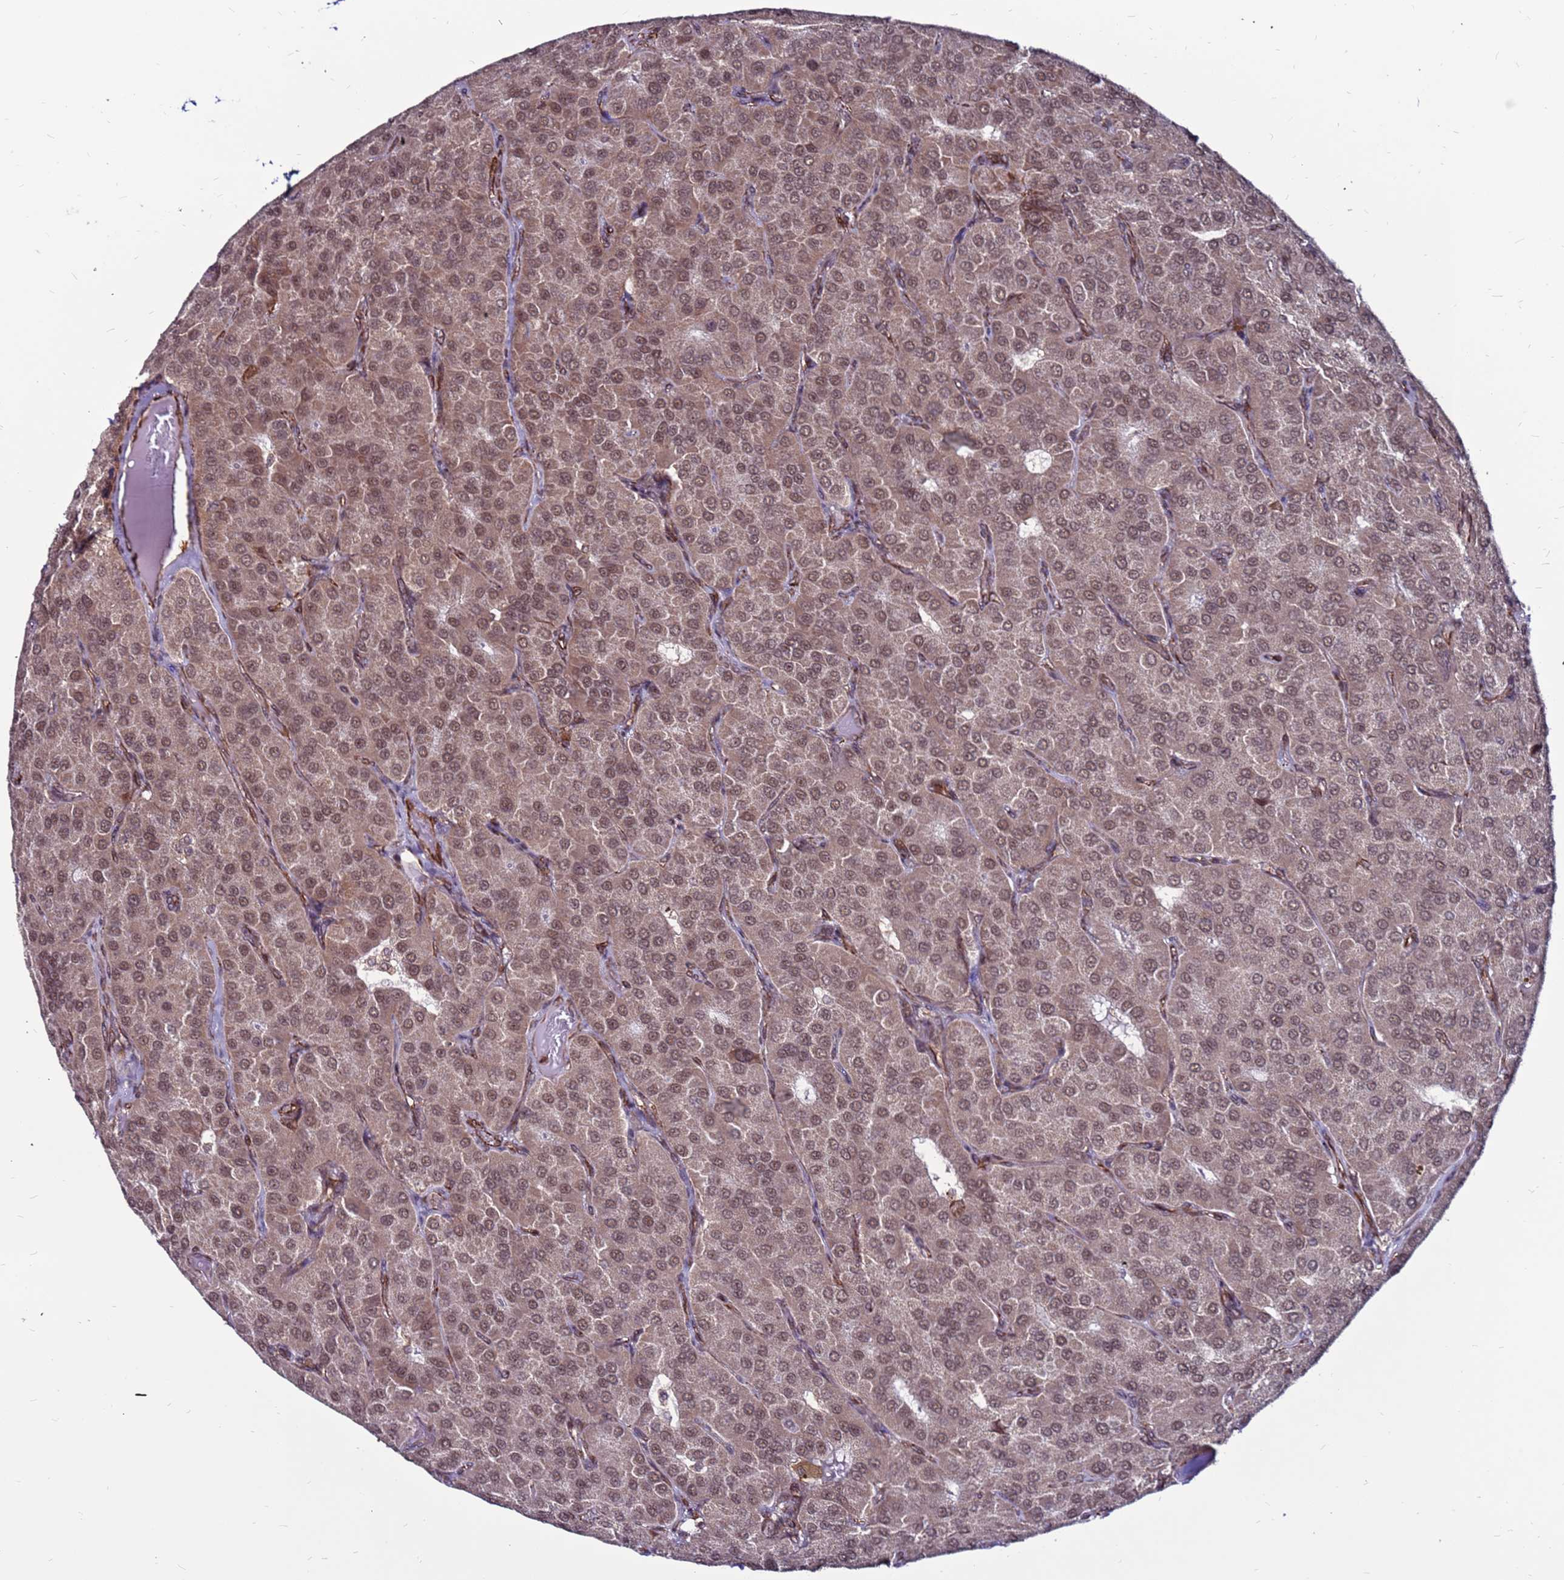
{"staining": {"intensity": "moderate", "quantity": ">75%", "location": "cytoplasmic/membranous,nuclear"}, "tissue": "parathyroid gland", "cell_type": "Glandular cells", "image_type": "normal", "snomed": [{"axis": "morphology", "description": "Normal tissue, NOS"}, {"axis": "morphology", "description": "Adenoma, NOS"}, {"axis": "topography", "description": "Parathyroid gland"}], "caption": "Unremarkable parathyroid gland displays moderate cytoplasmic/membranous,nuclear positivity in approximately >75% of glandular cells, visualized by immunohistochemistry.", "gene": "CLK3", "patient": {"sex": "female", "age": 86}}